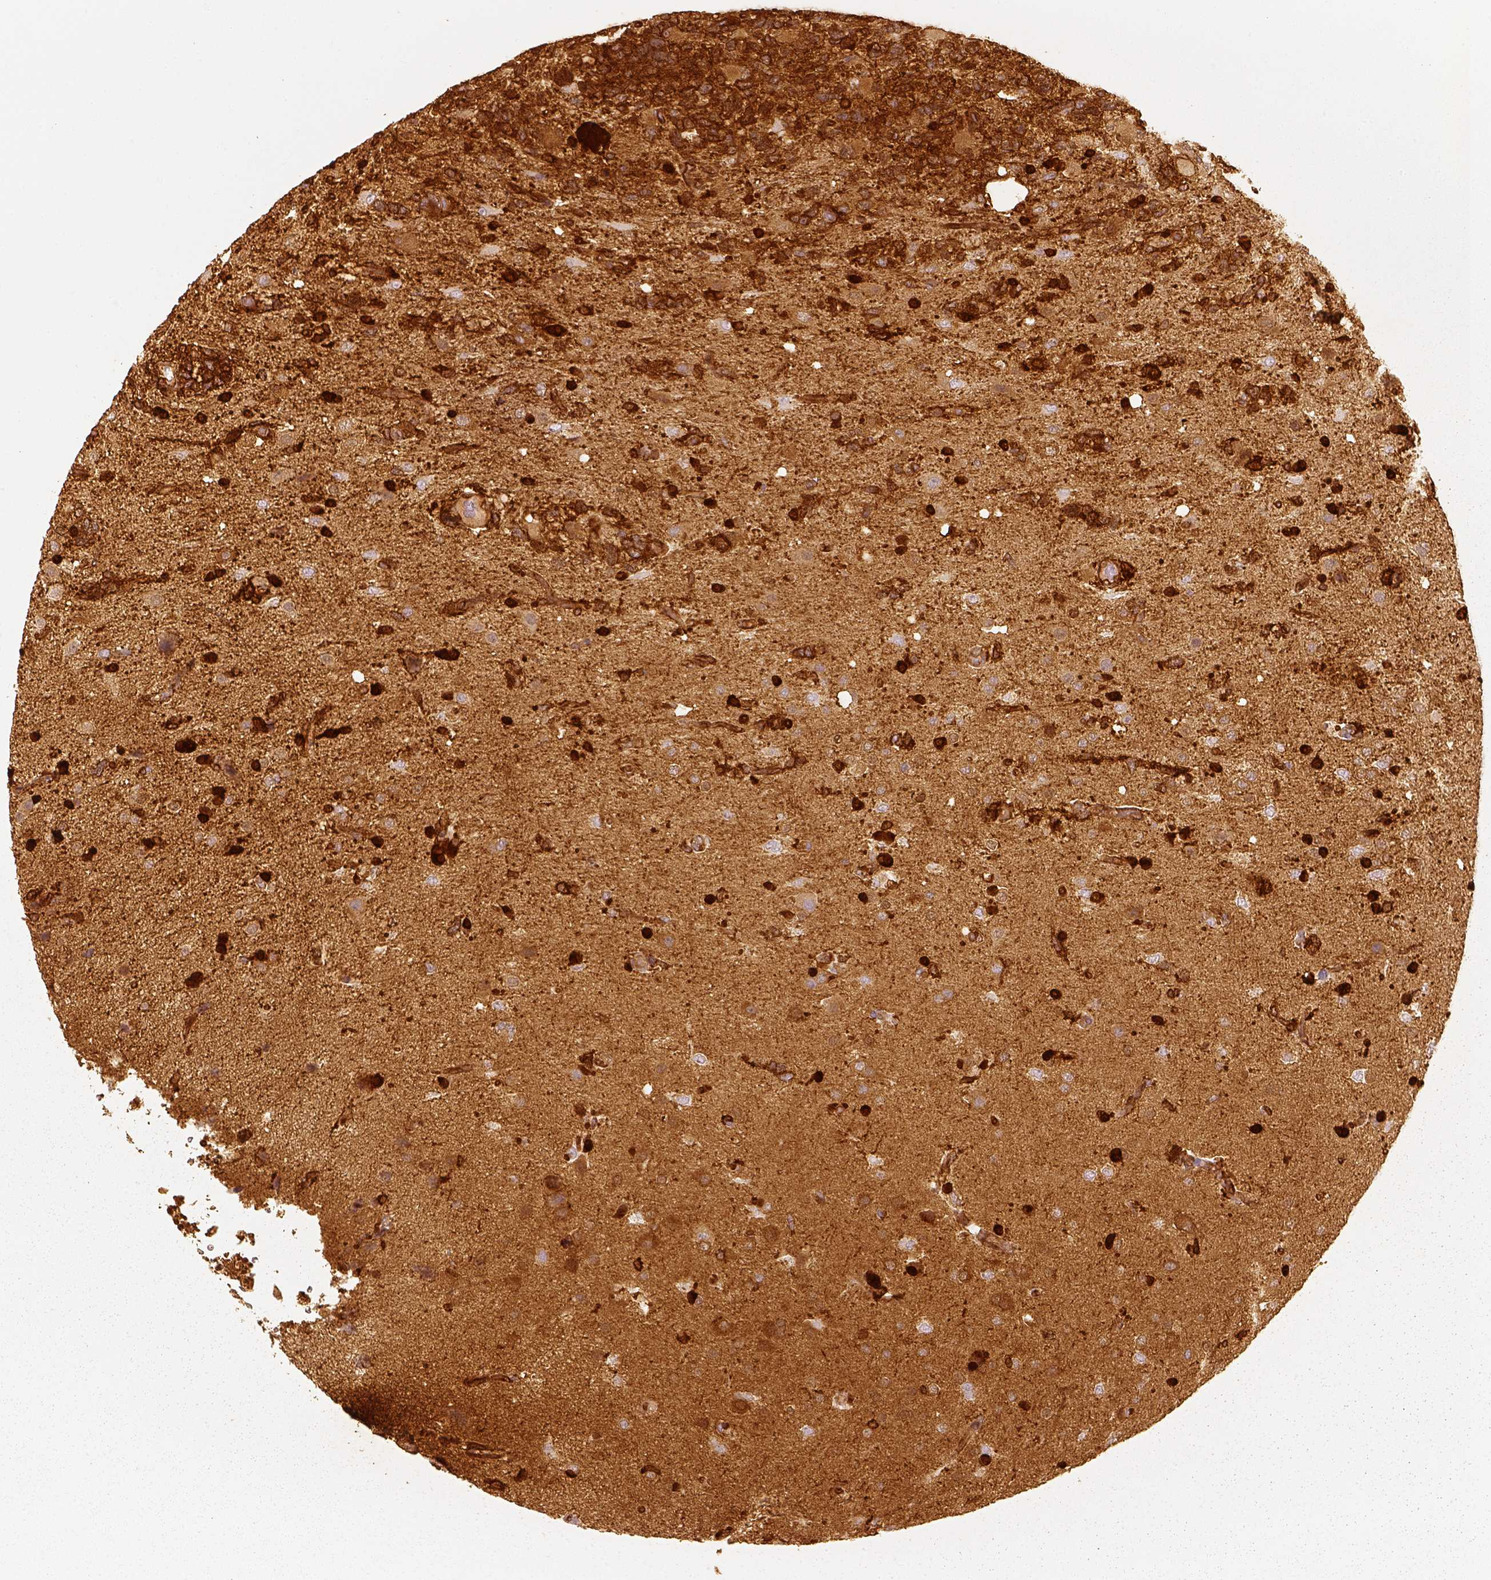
{"staining": {"intensity": "strong", "quantity": ">75%", "location": "cytoplasmic/membranous"}, "tissue": "glioma", "cell_type": "Tumor cells", "image_type": "cancer", "snomed": [{"axis": "morphology", "description": "Glioma, malignant, High grade"}, {"axis": "topography", "description": "Brain"}], "caption": "Immunohistochemistry (DAB (3,3'-diaminobenzidine)) staining of glioma demonstrates strong cytoplasmic/membranous protein staining in approximately >75% of tumor cells. Immunohistochemistry (ihc) stains the protein in brown and the nuclei are stained blue.", "gene": "FSCN1", "patient": {"sex": "female", "age": 71}}